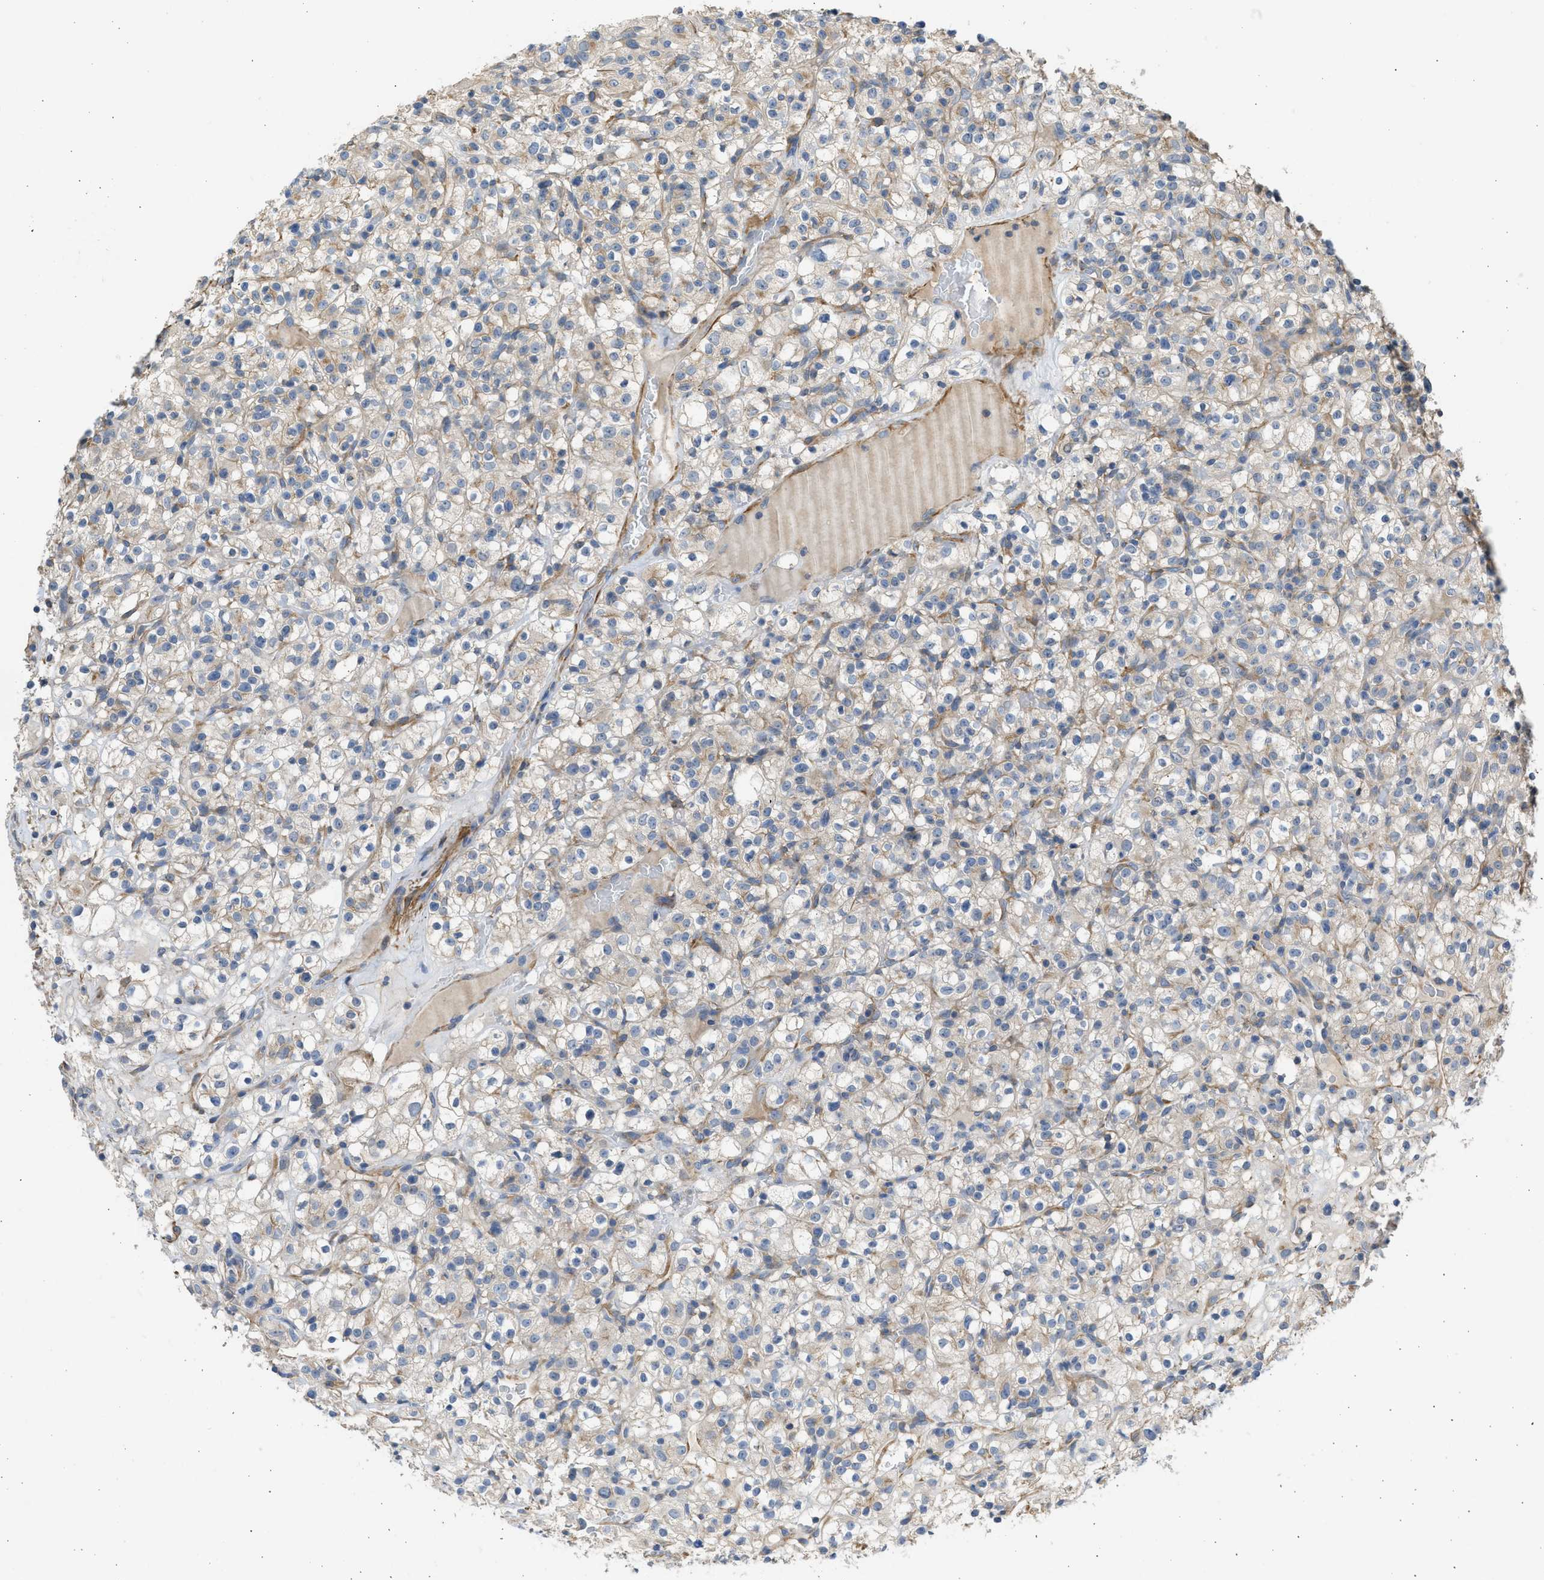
{"staining": {"intensity": "weak", "quantity": "25%-75%", "location": "cytoplasmic/membranous"}, "tissue": "renal cancer", "cell_type": "Tumor cells", "image_type": "cancer", "snomed": [{"axis": "morphology", "description": "Normal tissue, NOS"}, {"axis": "morphology", "description": "Adenocarcinoma, NOS"}, {"axis": "topography", "description": "Kidney"}], "caption": "This is an image of IHC staining of renal cancer (adenocarcinoma), which shows weak staining in the cytoplasmic/membranous of tumor cells.", "gene": "PCNX3", "patient": {"sex": "female", "age": 72}}